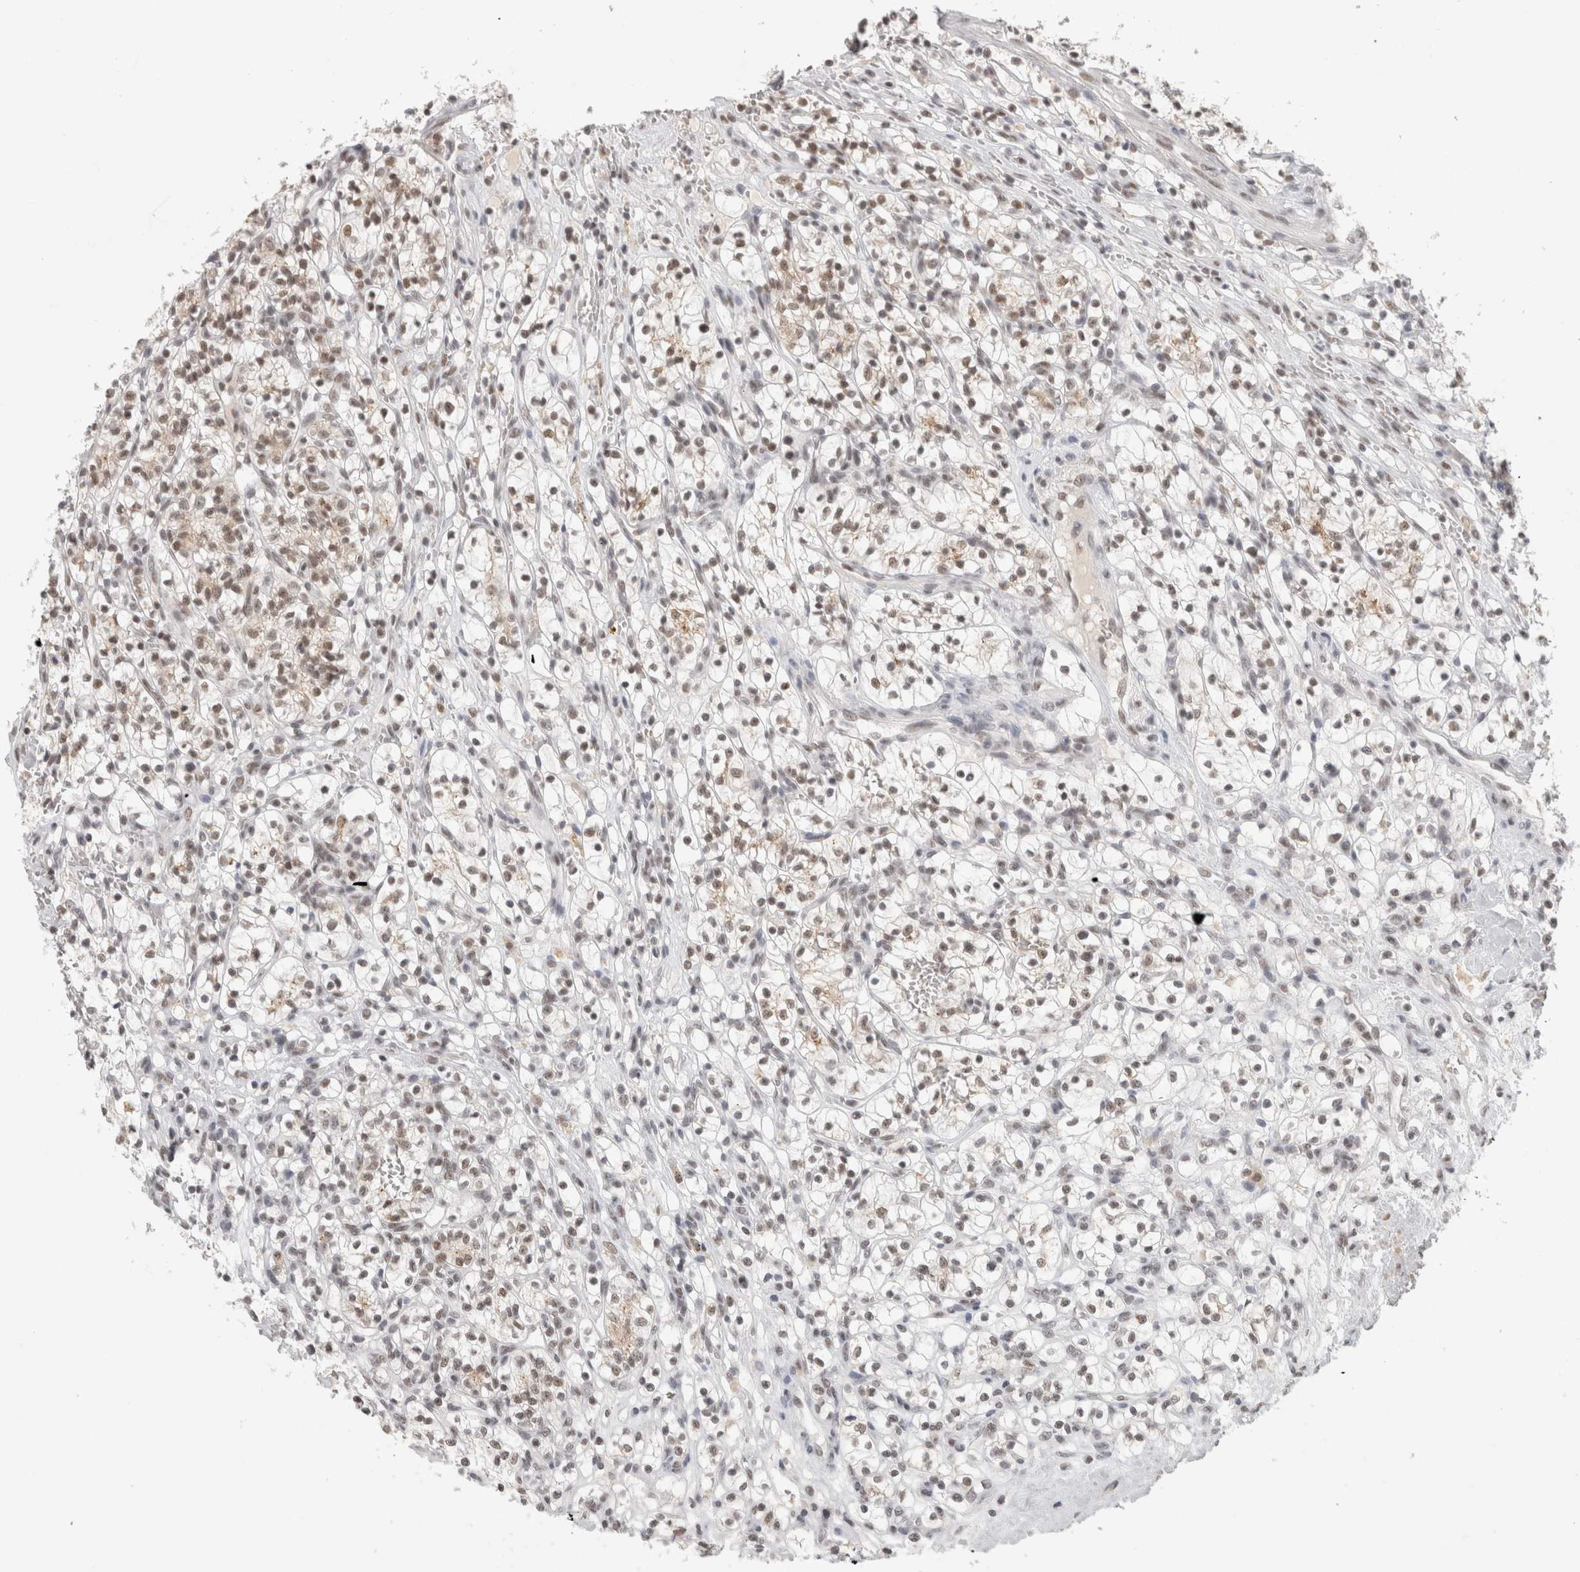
{"staining": {"intensity": "weak", "quantity": "25%-75%", "location": "cytoplasmic/membranous,nuclear"}, "tissue": "renal cancer", "cell_type": "Tumor cells", "image_type": "cancer", "snomed": [{"axis": "morphology", "description": "Adenocarcinoma, NOS"}, {"axis": "topography", "description": "Kidney"}], "caption": "Brown immunohistochemical staining in human renal cancer (adenocarcinoma) reveals weak cytoplasmic/membranous and nuclear expression in about 25%-75% of tumor cells.", "gene": "ZNF830", "patient": {"sex": "female", "age": 57}}